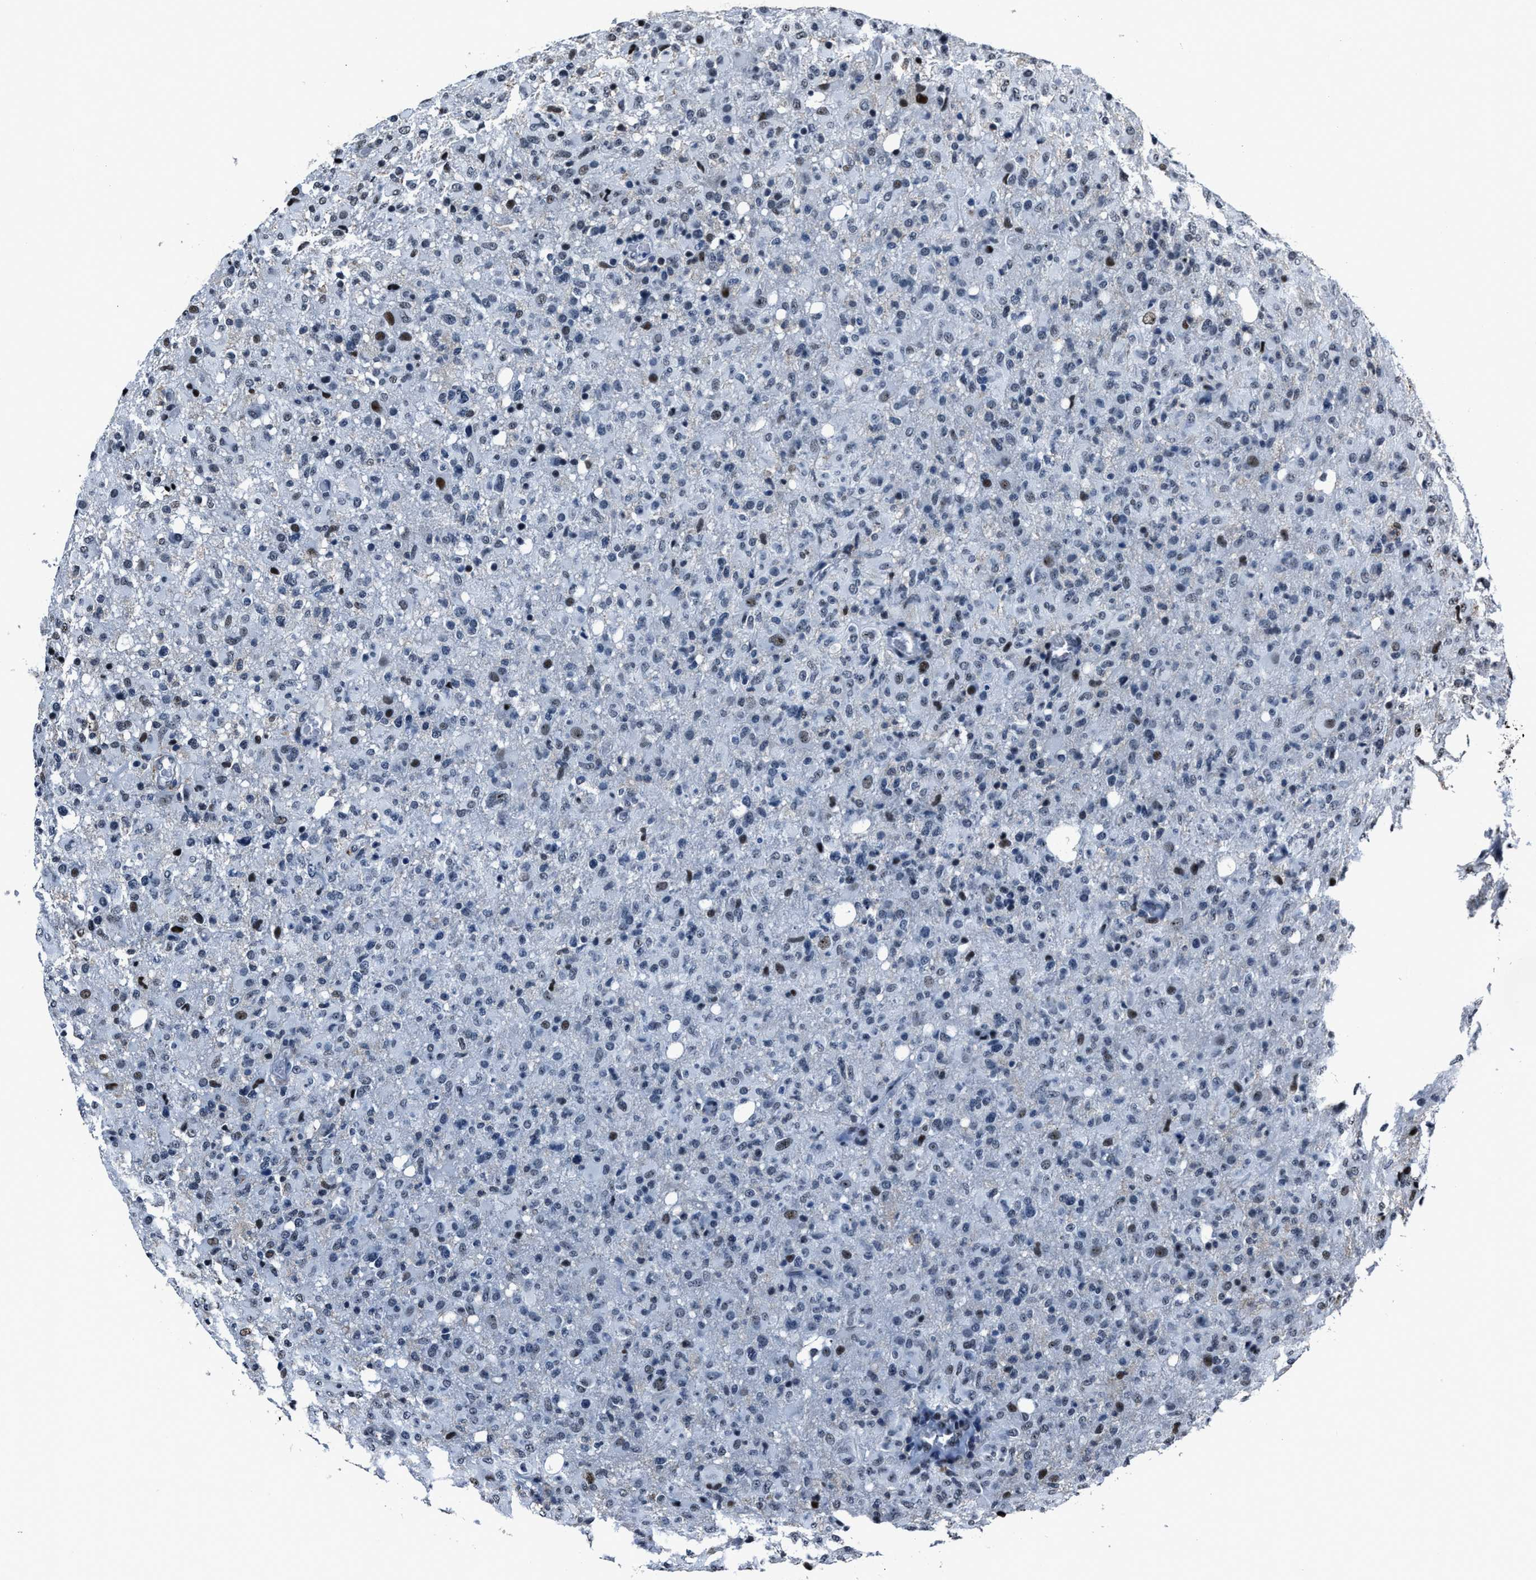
{"staining": {"intensity": "negative", "quantity": "none", "location": "none"}, "tissue": "glioma", "cell_type": "Tumor cells", "image_type": "cancer", "snomed": [{"axis": "morphology", "description": "Glioma, malignant, High grade"}, {"axis": "topography", "description": "Brain"}], "caption": "This is a photomicrograph of immunohistochemistry (IHC) staining of glioma, which shows no positivity in tumor cells. (DAB (3,3'-diaminobenzidine) immunohistochemistry (IHC) visualized using brightfield microscopy, high magnification).", "gene": "PPIE", "patient": {"sex": "female", "age": 57}}